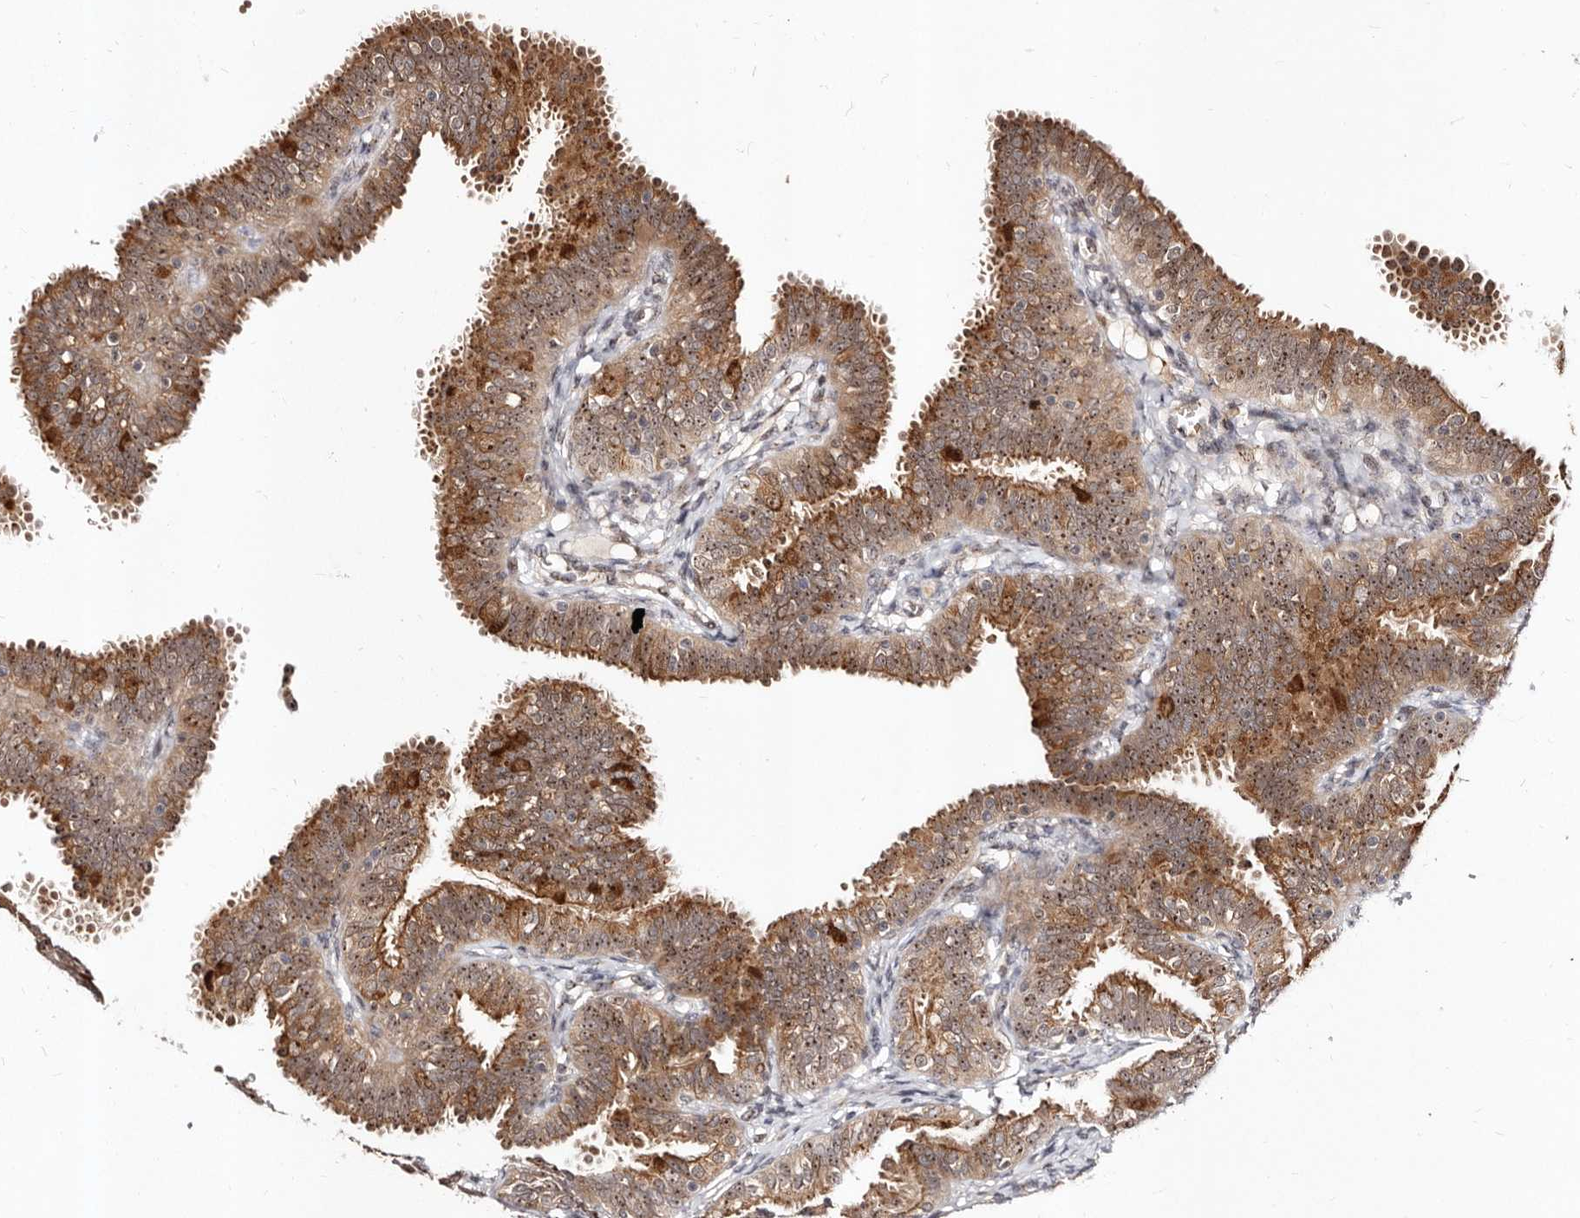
{"staining": {"intensity": "moderate", "quantity": ">75%", "location": "cytoplasmic/membranous,nuclear"}, "tissue": "fallopian tube", "cell_type": "Glandular cells", "image_type": "normal", "snomed": [{"axis": "morphology", "description": "Normal tissue, NOS"}, {"axis": "topography", "description": "Fallopian tube"}], "caption": "High-magnification brightfield microscopy of unremarkable fallopian tube stained with DAB (brown) and counterstained with hematoxylin (blue). glandular cells exhibit moderate cytoplasmic/membranous,nuclear positivity is present in about>75% of cells. The staining was performed using DAB (3,3'-diaminobenzidine) to visualize the protein expression in brown, while the nuclei were stained in blue with hematoxylin (Magnification: 20x).", "gene": "APOL6", "patient": {"sex": "female", "age": 35}}